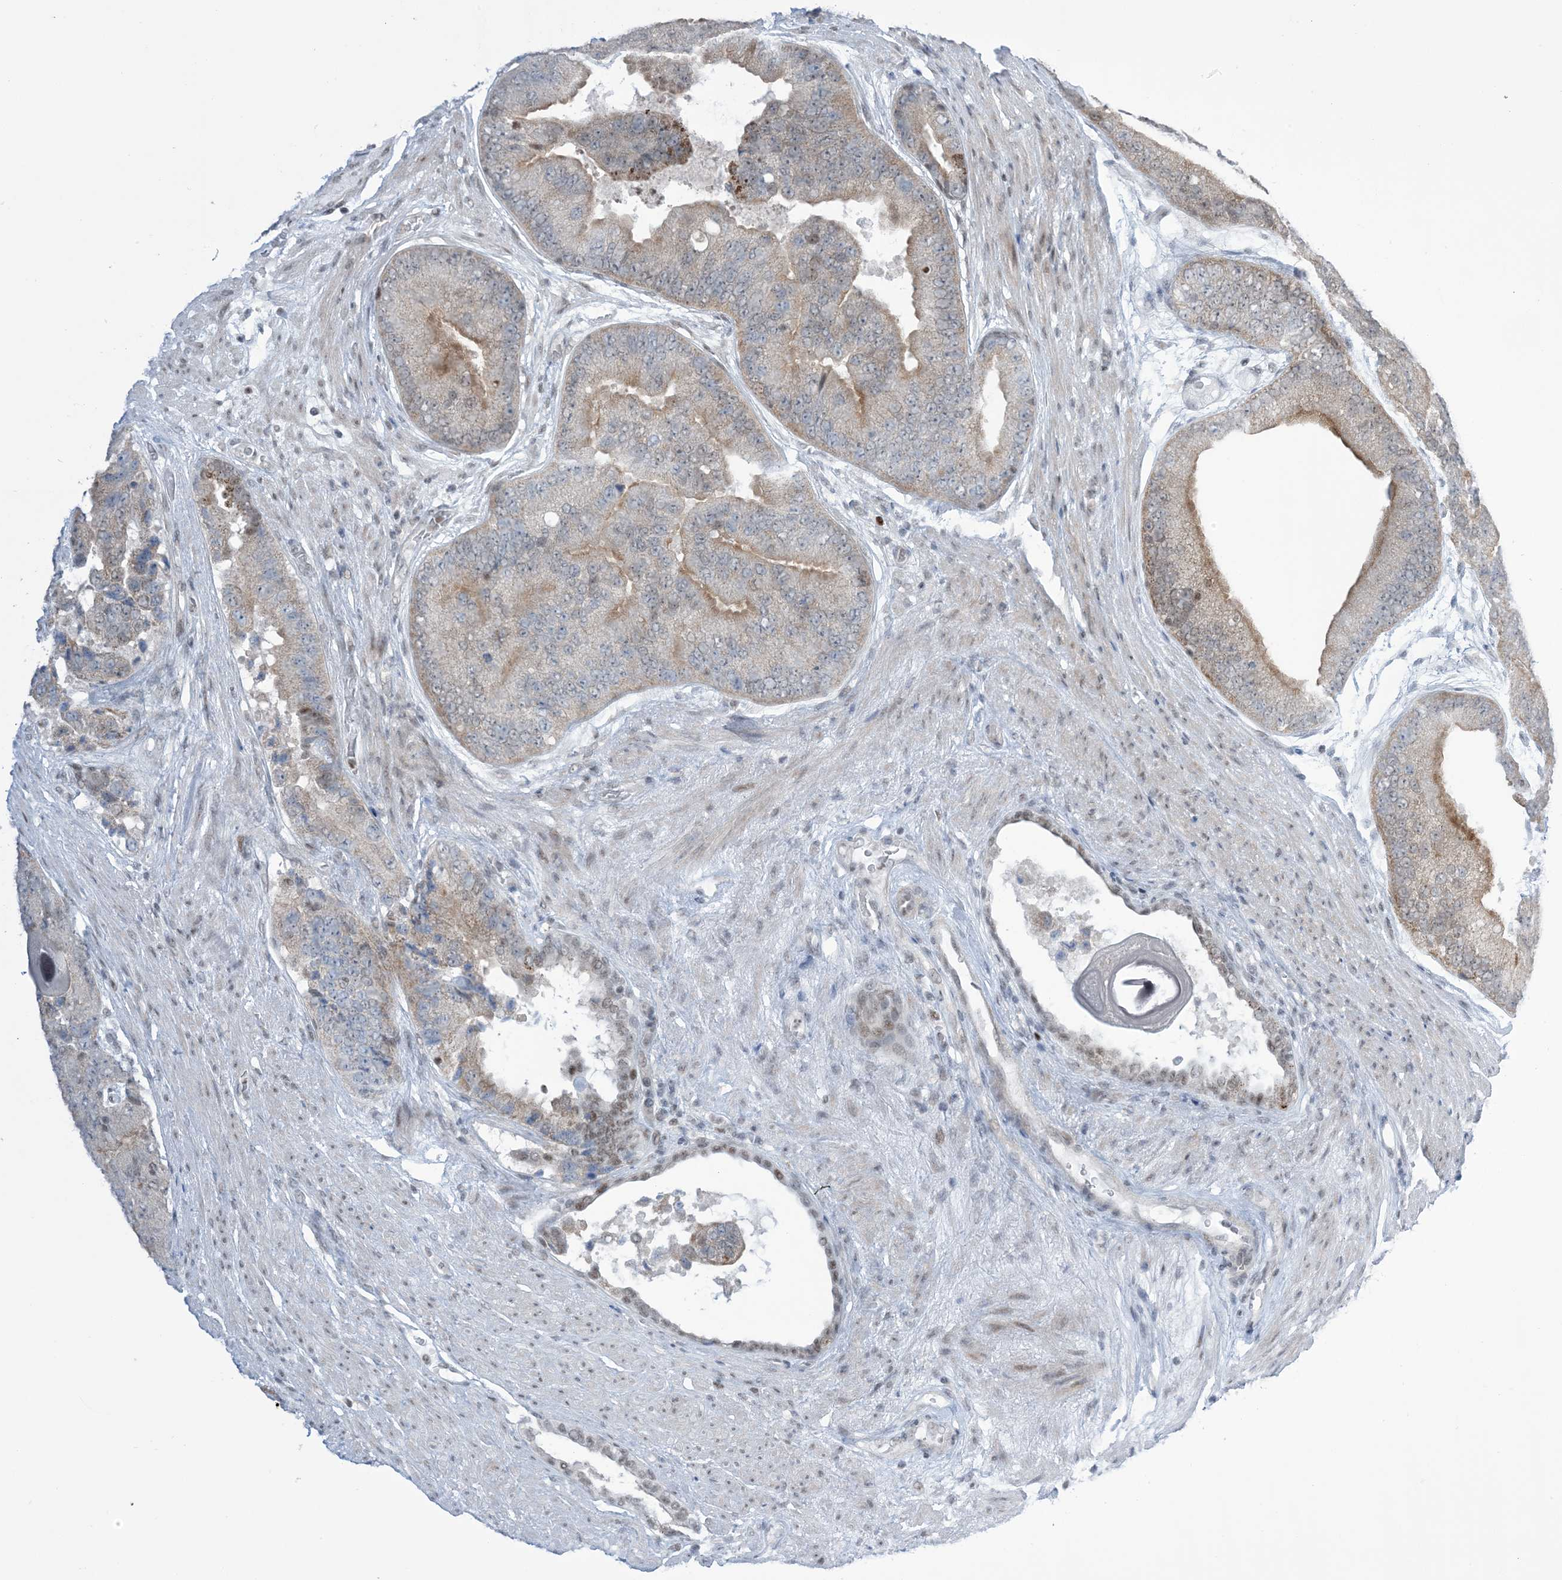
{"staining": {"intensity": "weak", "quantity": "25%-75%", "location": "cytoplasmic/membranous"}, "tissue": "prostate cancer", "cell_type": "Tumor cells", "image_type": "cancer", "snomed": [{"axis": "morphology", "description": "Adenocarcinoma, High grade"}, {"axis": "topography", "description": "Prostate"}], "caption": "Tumor cells reveal low levels of weak cytoplasmic/membranous staining in approximately 25%-75% of cells in human prostate cancer (adenocarcinoma (high-grade)). The protein of interest is shown in brown color, while the nuclei are stained blue.", "gene": "TFPT", "patient": {"sex": "male", "age": 70}}